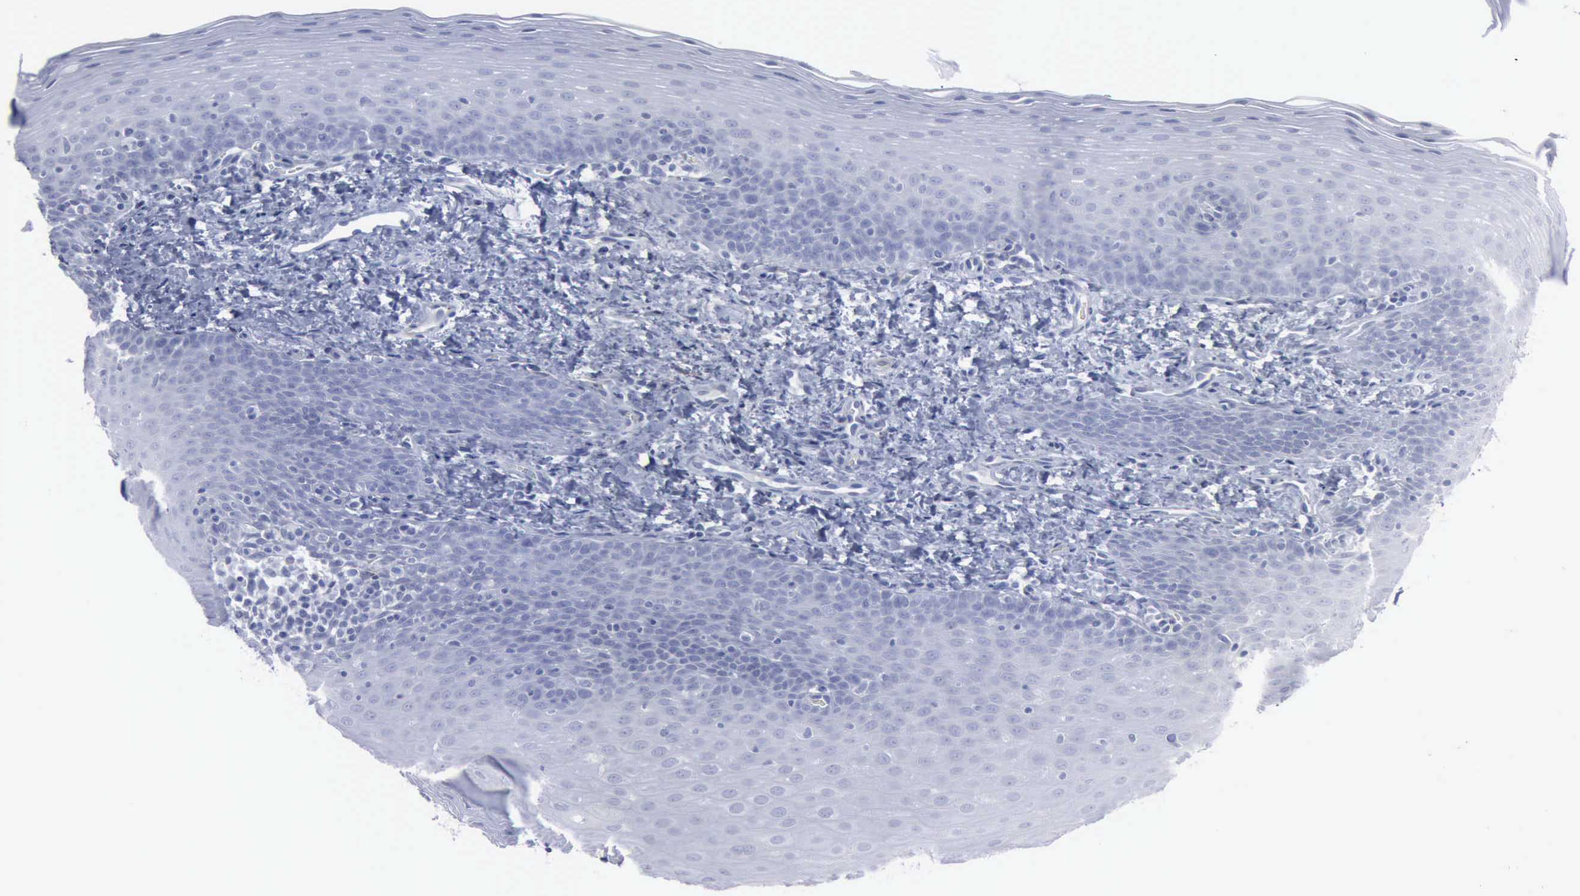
{"staining": {"intensity": "negative", "quantity": "none", "location": "none"}, "tissue": "oral mucosa", "cell_type": "Squamous epithelial cells", "image_type": "normal", "snomed": [{"axis": "morphology", "description": "Normal tissue, NOS"}, {"axis": "topography", "description": "Oral tissue"}], "caption": "DAB immunohistochemical staining of normal human oral mucosa displays no significant expression in squamous epithelial cells.", "gene": "VCAM1", "patient": {"sex": "male", "age": 20}}